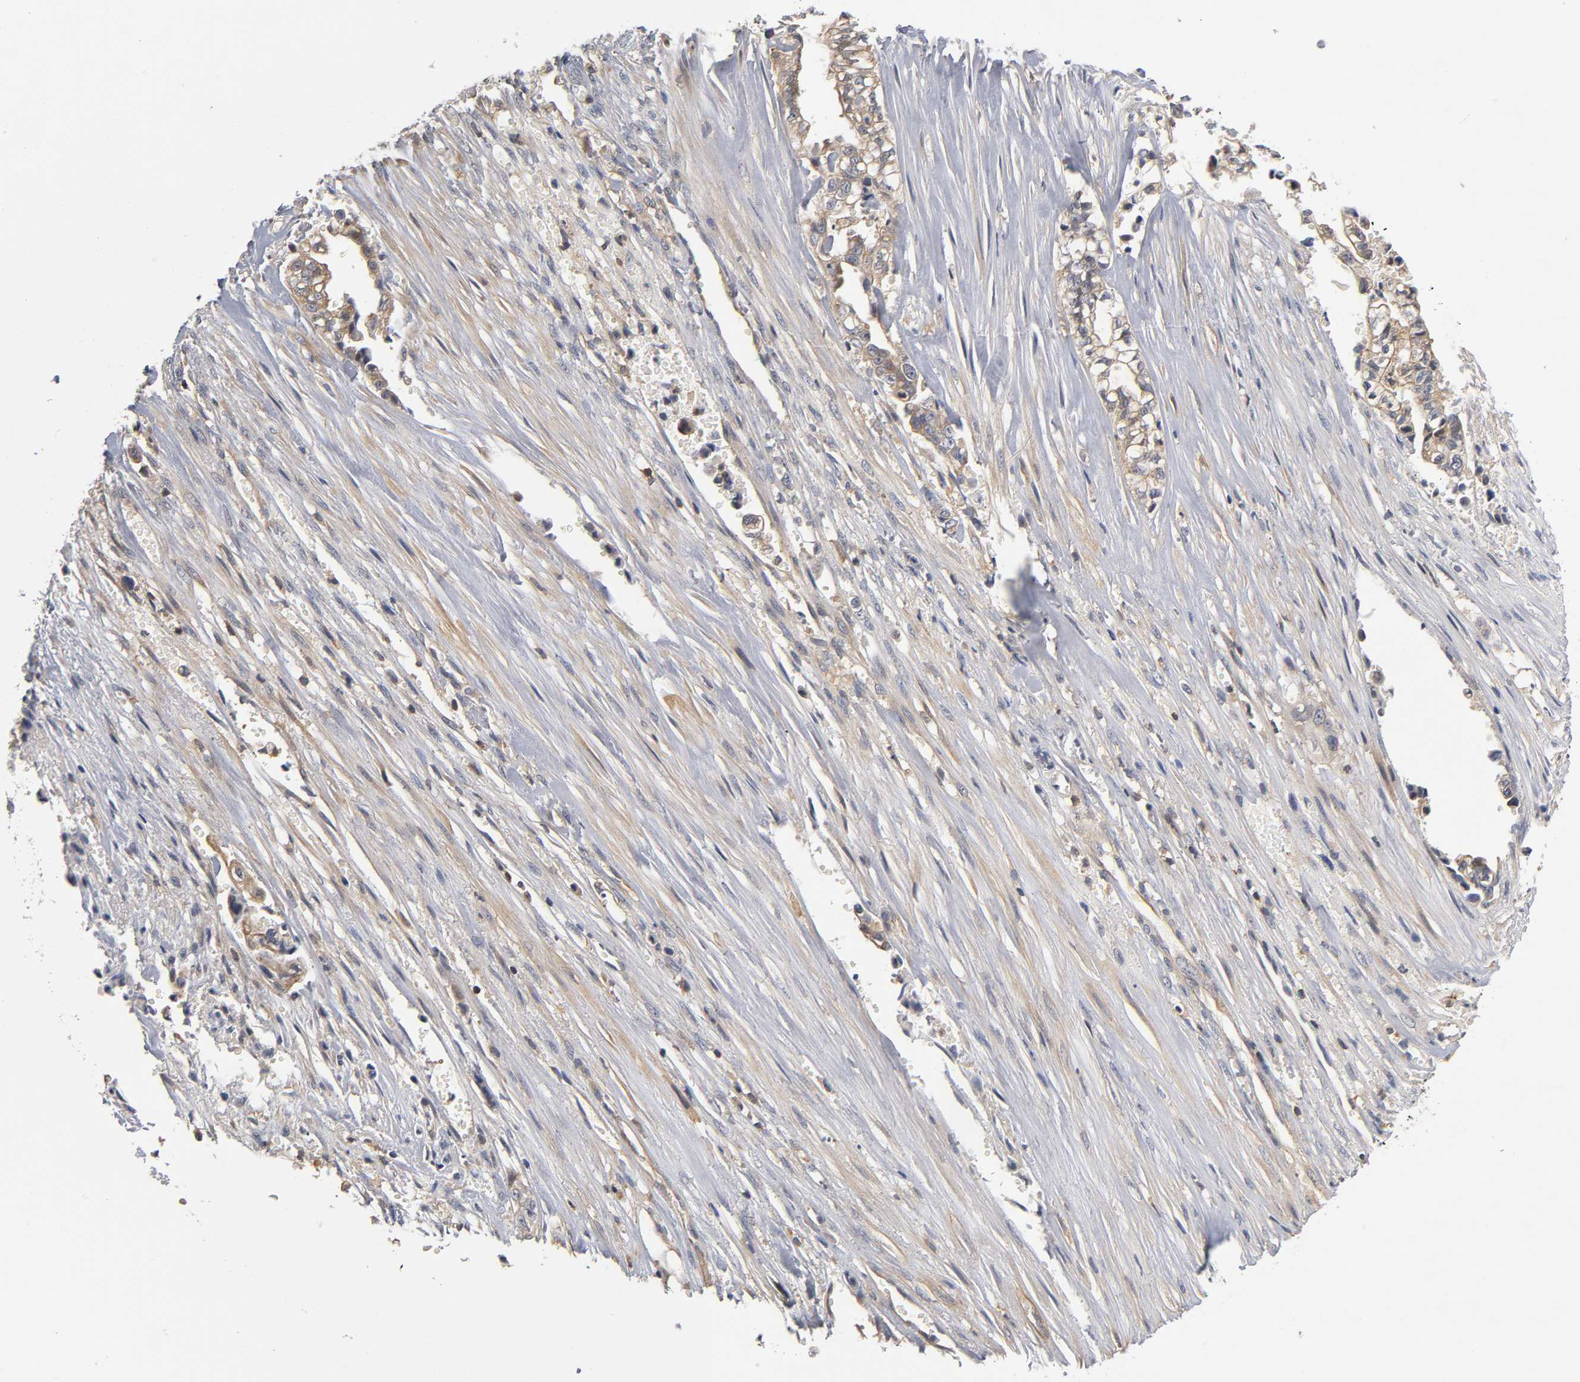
{"staining": {"intensity": "moderate", "quantity": ">75%", "location": "cytoplasmic/membranous"}, "tissue": "liver cancer", "cell_type": "Tumor cells", "image_type": "cancer", "snomed": [{"axis": "morphology", "description": "Cholangiocarcinoma"}, {"axis": "topography", "description": "Liver"}], "caption": "Approximately >75% of tumor cells in human cholangiocarcinoma (liver) demonstrate moderate cytoplasmic/membranous protein staining as visualized by brown immunohistochemical staining.", "gene": "ACTR2", "patient": {"sex": "female", "age": 70}}